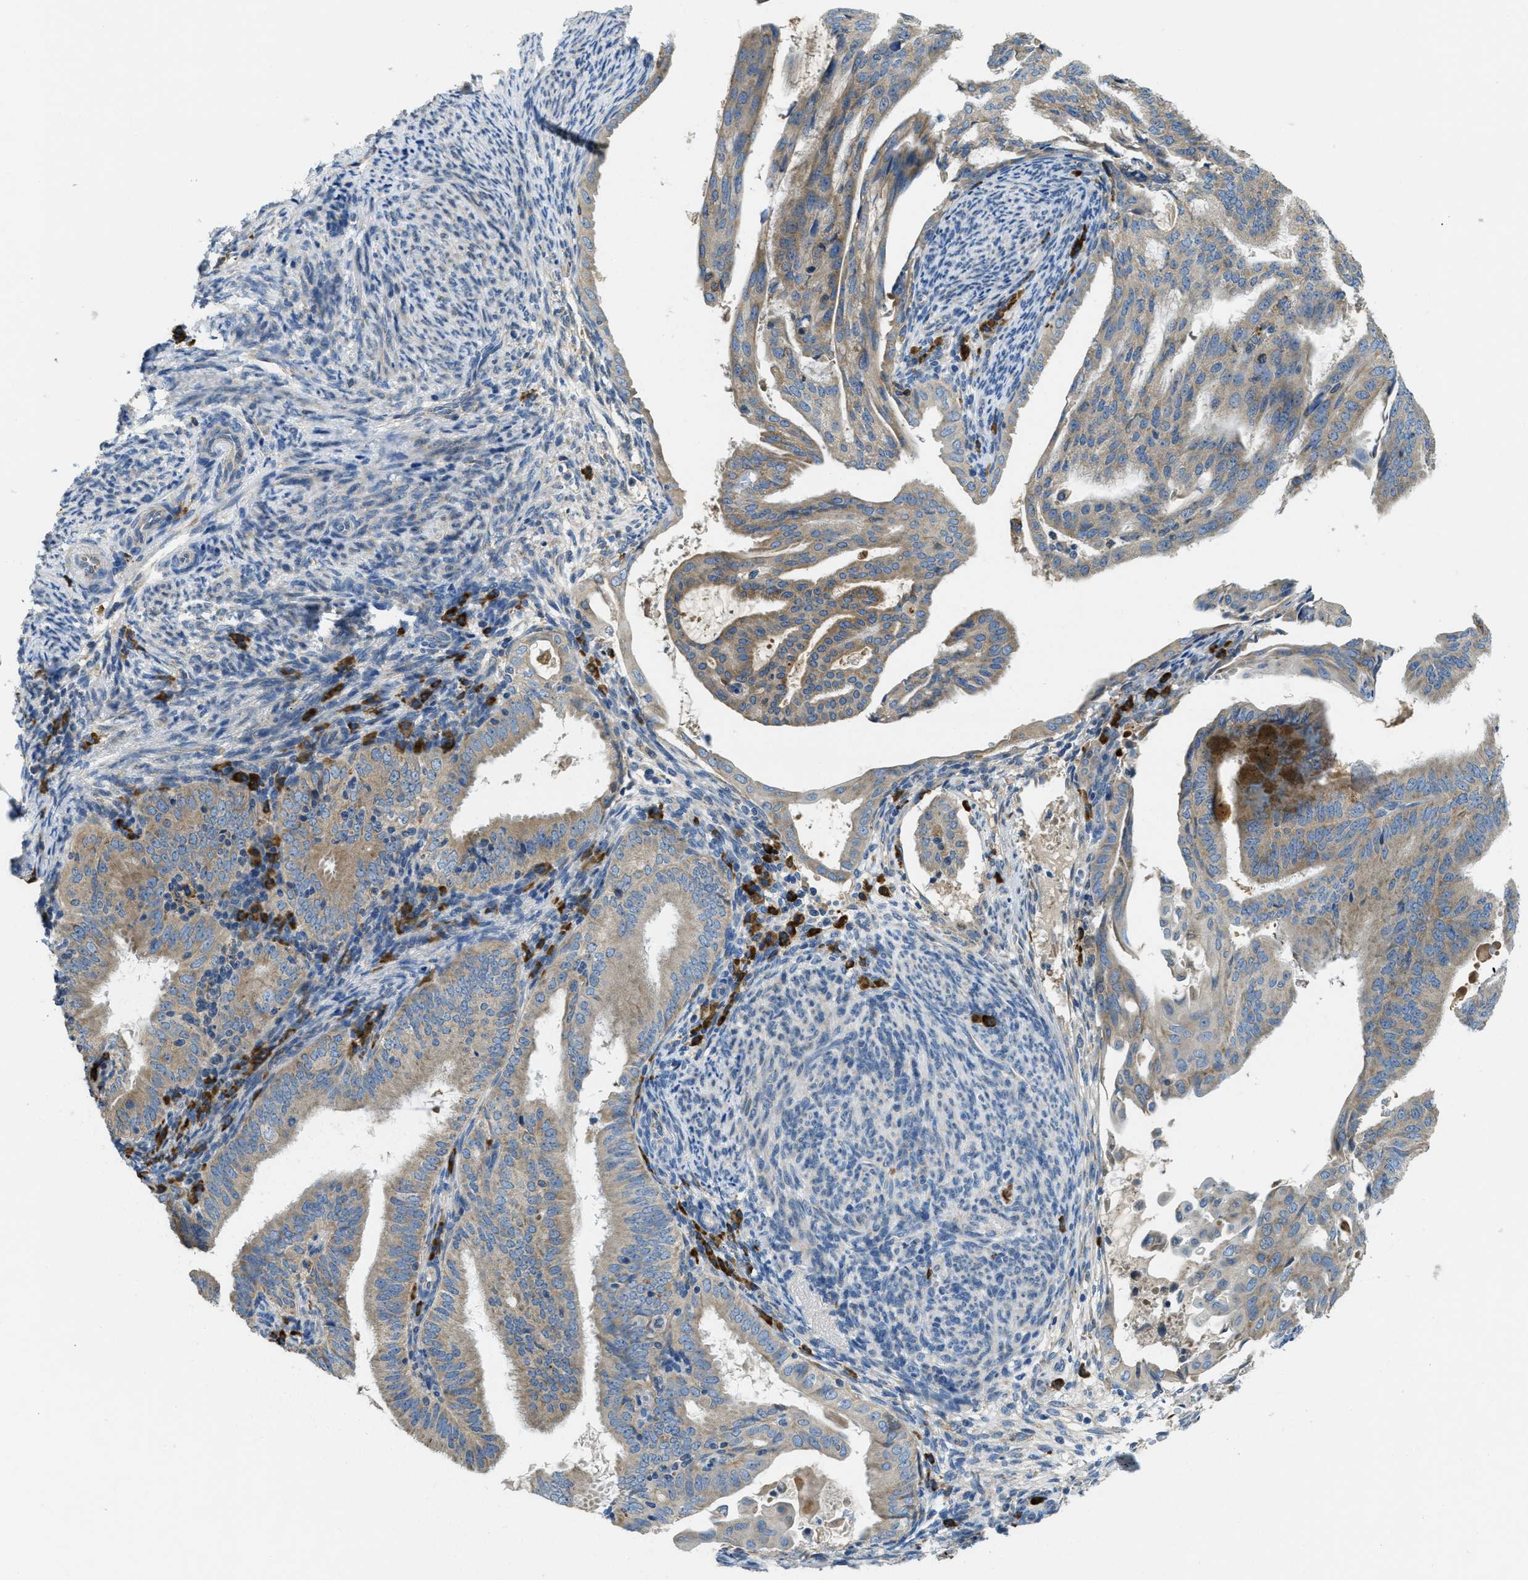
{"staining": {"intensity": "weak", "quantity": ">75%", "location": "cytoplasmic/membranous"}, "tissue": "endometrial cancer", "cell_type": "Tumor cells", "image_type": "cancer", "snomed": [{"axis": "morphology", "description": "Adenocarcinoma, NOS"}, {"axis": "topography", "description": "Endometrium"}], "caption": "Endometrial cancer (adenocarcinoma) was stained to show a protein in brown. There is low levels of weak cytoplasmic/membranous expression in about >75% of tumor cells.", "gene": "SSR1", "patient": {"sex": "female", "age": 58}}